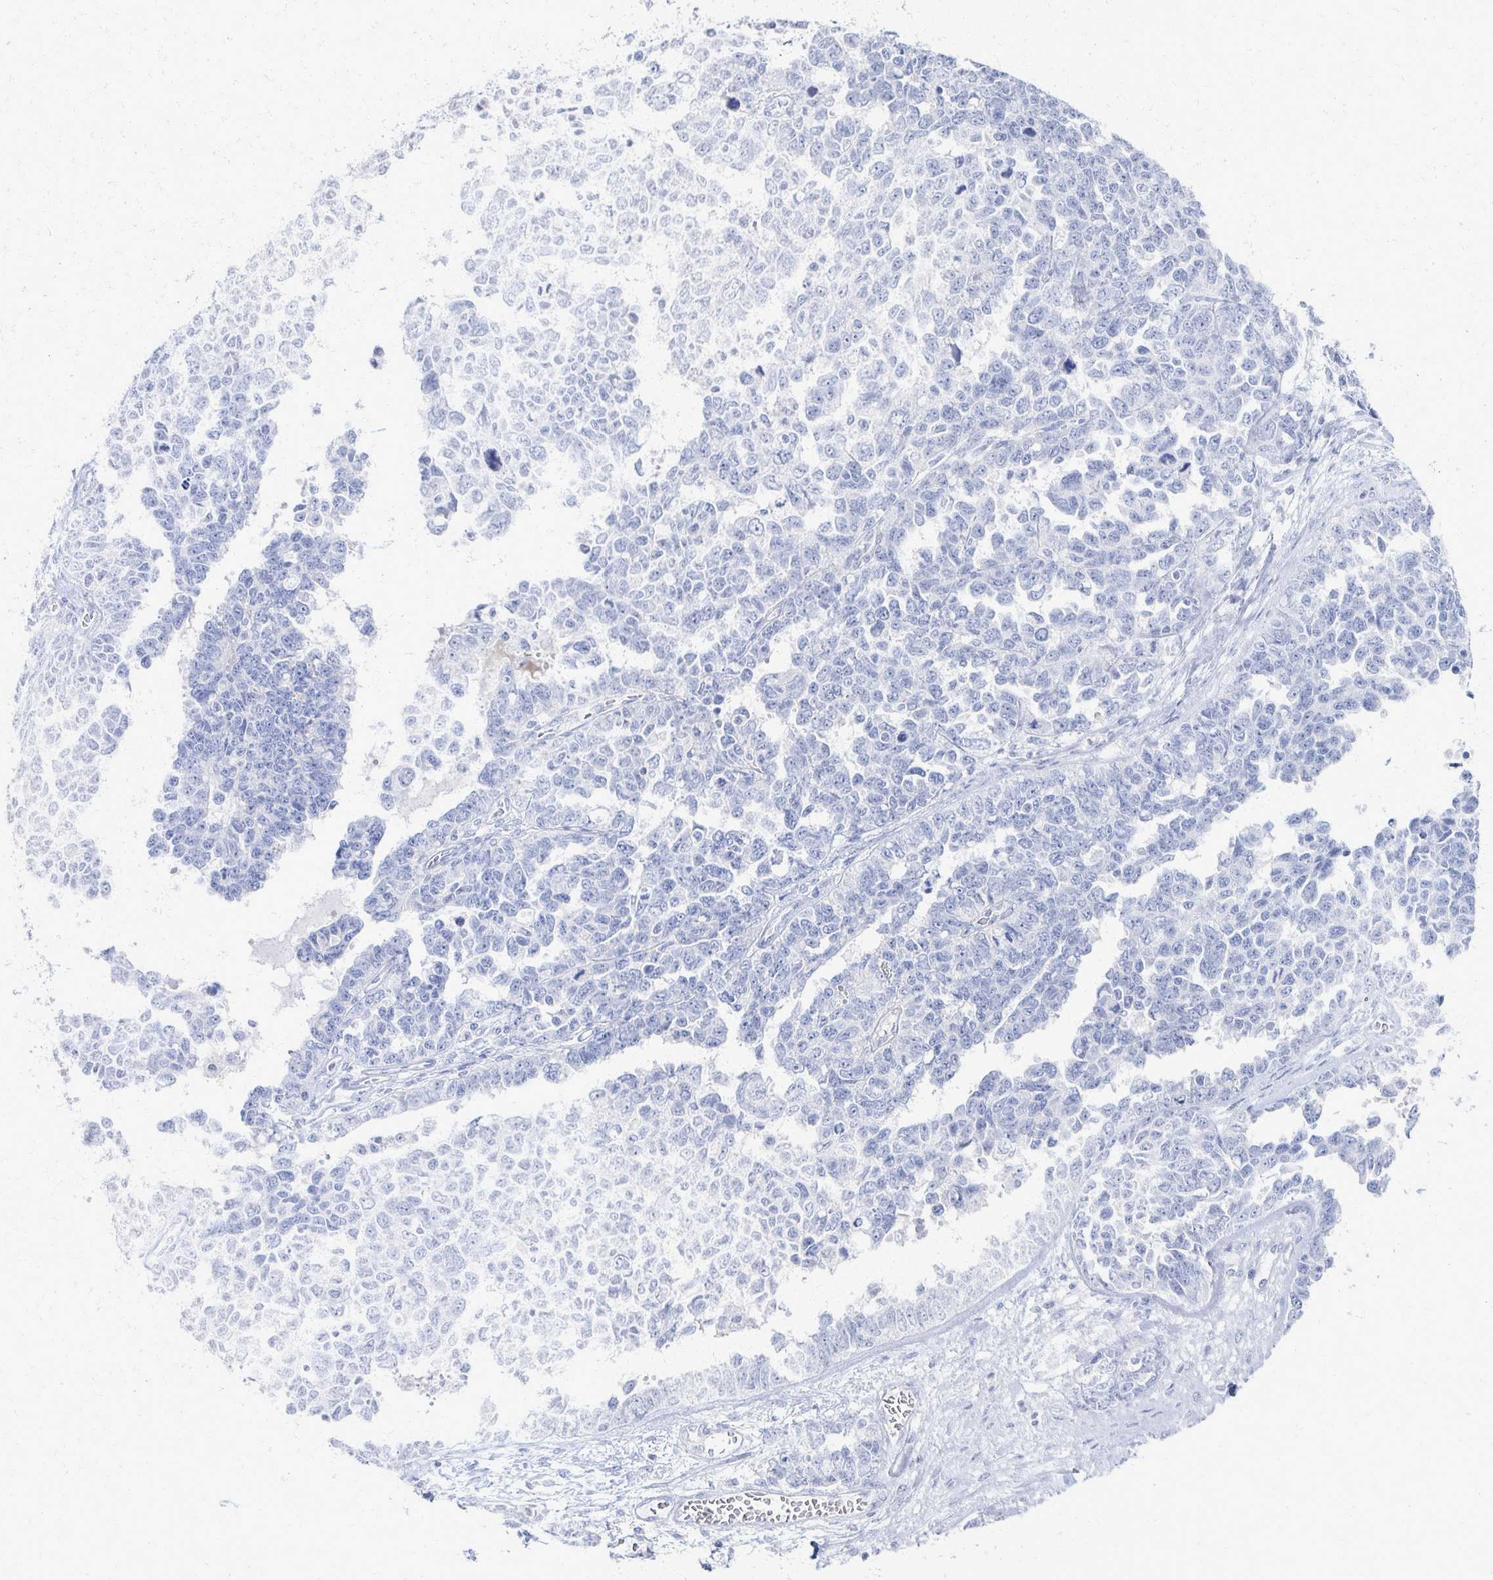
{"staining": {"intensity": "negative", "quantity": "none", "location": "none"}, "tissue": "ovarian cancer", "cell_type": "Tumor cells", "image_type": "cancer", "snomed": [{"axis": "morphology", "description": "Cystadenocarcinoma, serous, NOS"}, {"axis": "topography", "description": "Ovary"}], "caption": "This photomicrograph is of ovarian cancer stained with IHC to label a protein in brown with the nuclei are counter-stained blue. There is no expression in tumor cells.", "gene": "PRR20A", "patient": {"sex": "female", "age": 69}}